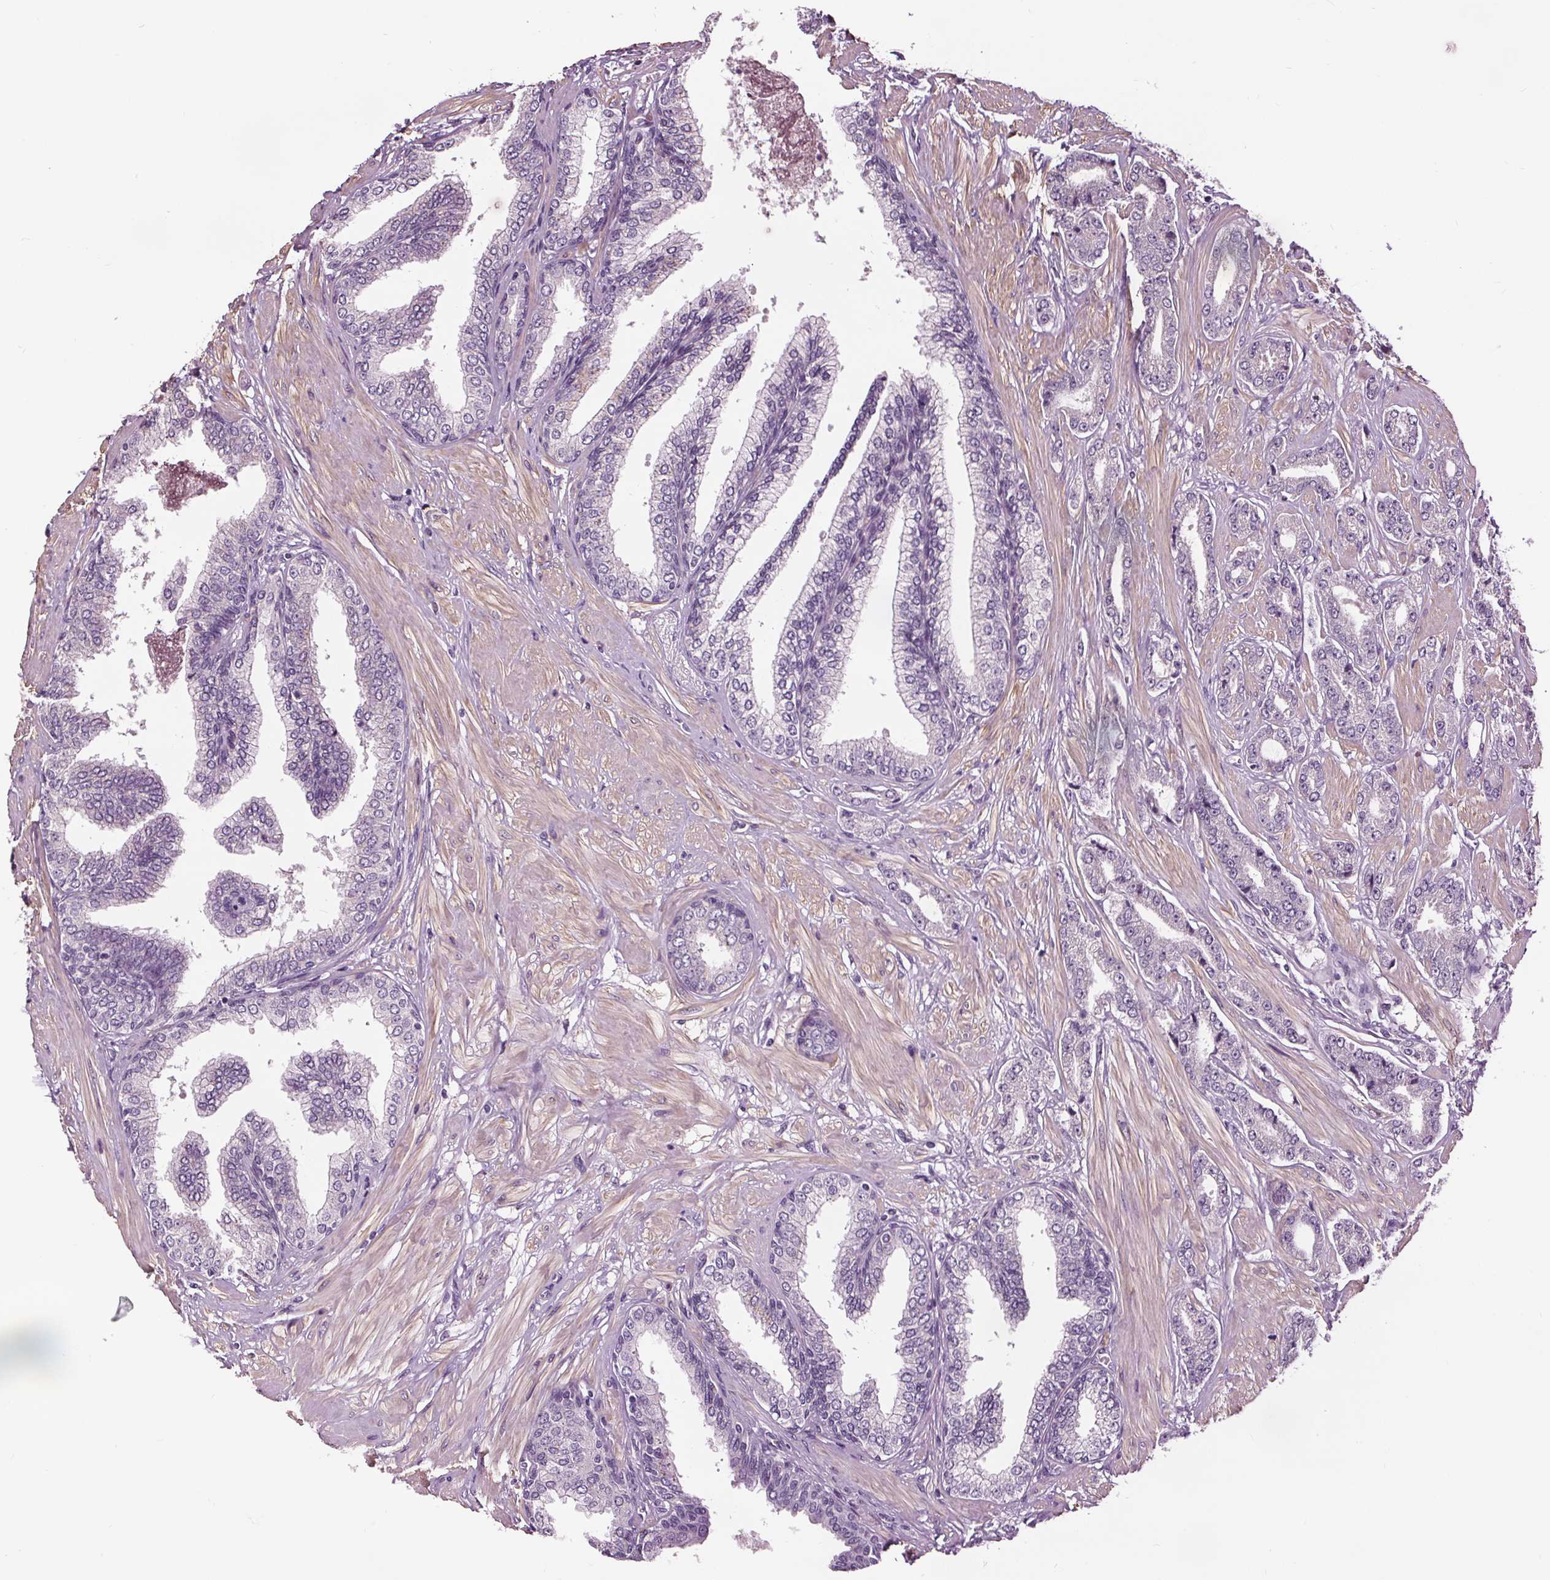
{"staining": {"intensity": "negative", "quantity": "none", "location": "none"}, "tissue": "prostate cancer", "cell_type": "Tumor cells", "image_type": "cancer", "snomed": [{"axis": "morphology", "description": "Adenocarcinoma, Low grade"}, {"axis": "topography", "description": "Prostate"}], "caption": "Human low-grade adenocarcinoma (prostate) stained for a protein using immunohistochemistry (IHC) displays no expression in tumor cells.", "gene": "RASA1", "patient": {"sex": "male", "age": 55}}